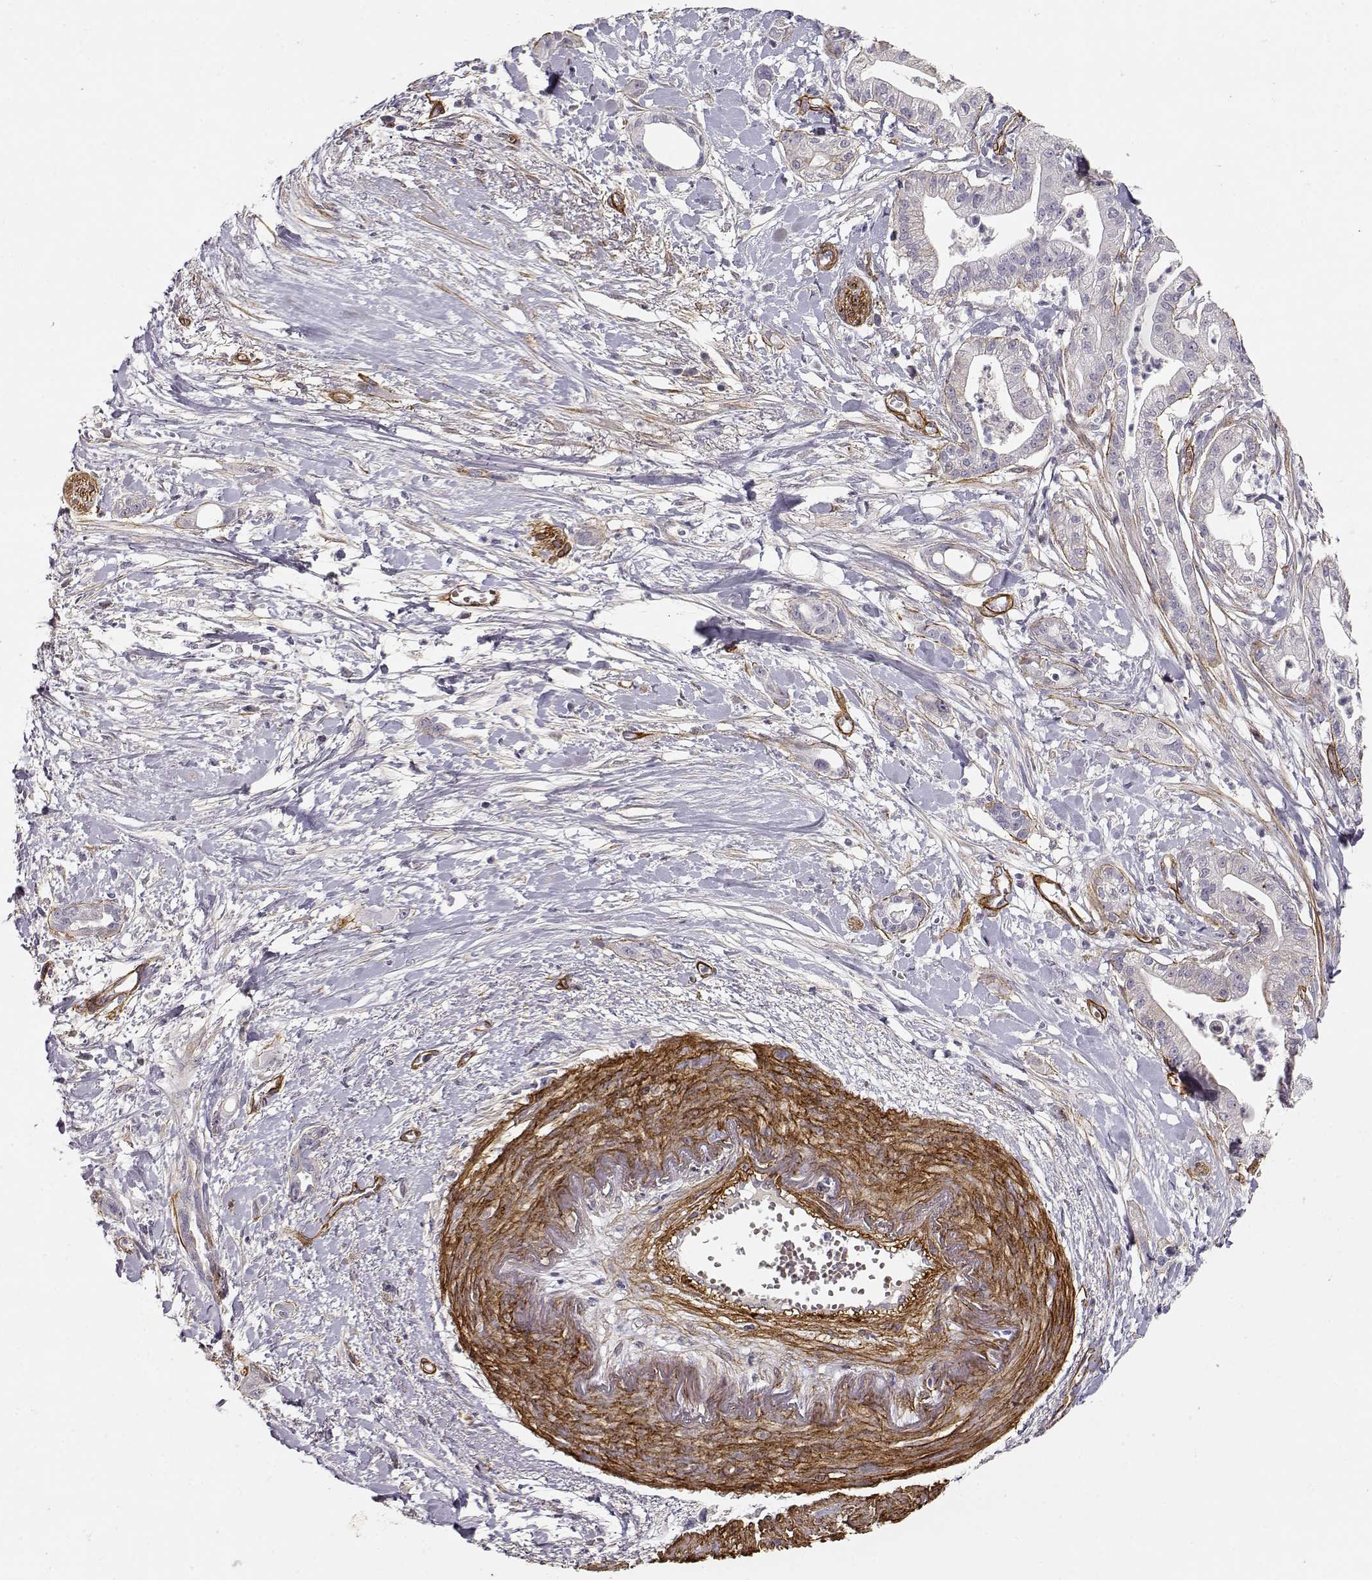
{"staining": {"intensity": "negative", "quantity": "none", "location": "none"}, "tissue": "pancreatic cancer", "cell_type": "Tumor cells", "image_type": "cancer", "snomed": [{"axis": "morphology", "description": "Normal tissue, NOS"}, {"axis": "morphology", "description": "Adenocarcinoma, NOS"}, {"axis": "topography", "description": "Lymph node"}, {"axis": "topography", "description": "Pancreas"}], "caption": "Tumor cells show no significant protein expression in pancreatic cancer (adenocarcinoma). (DAB (3,3'-diaminobenzidine) immunohistochemistry, high magnification).", "gene": "LAMC1", "patient": {"sex": "female", "age": 58}}